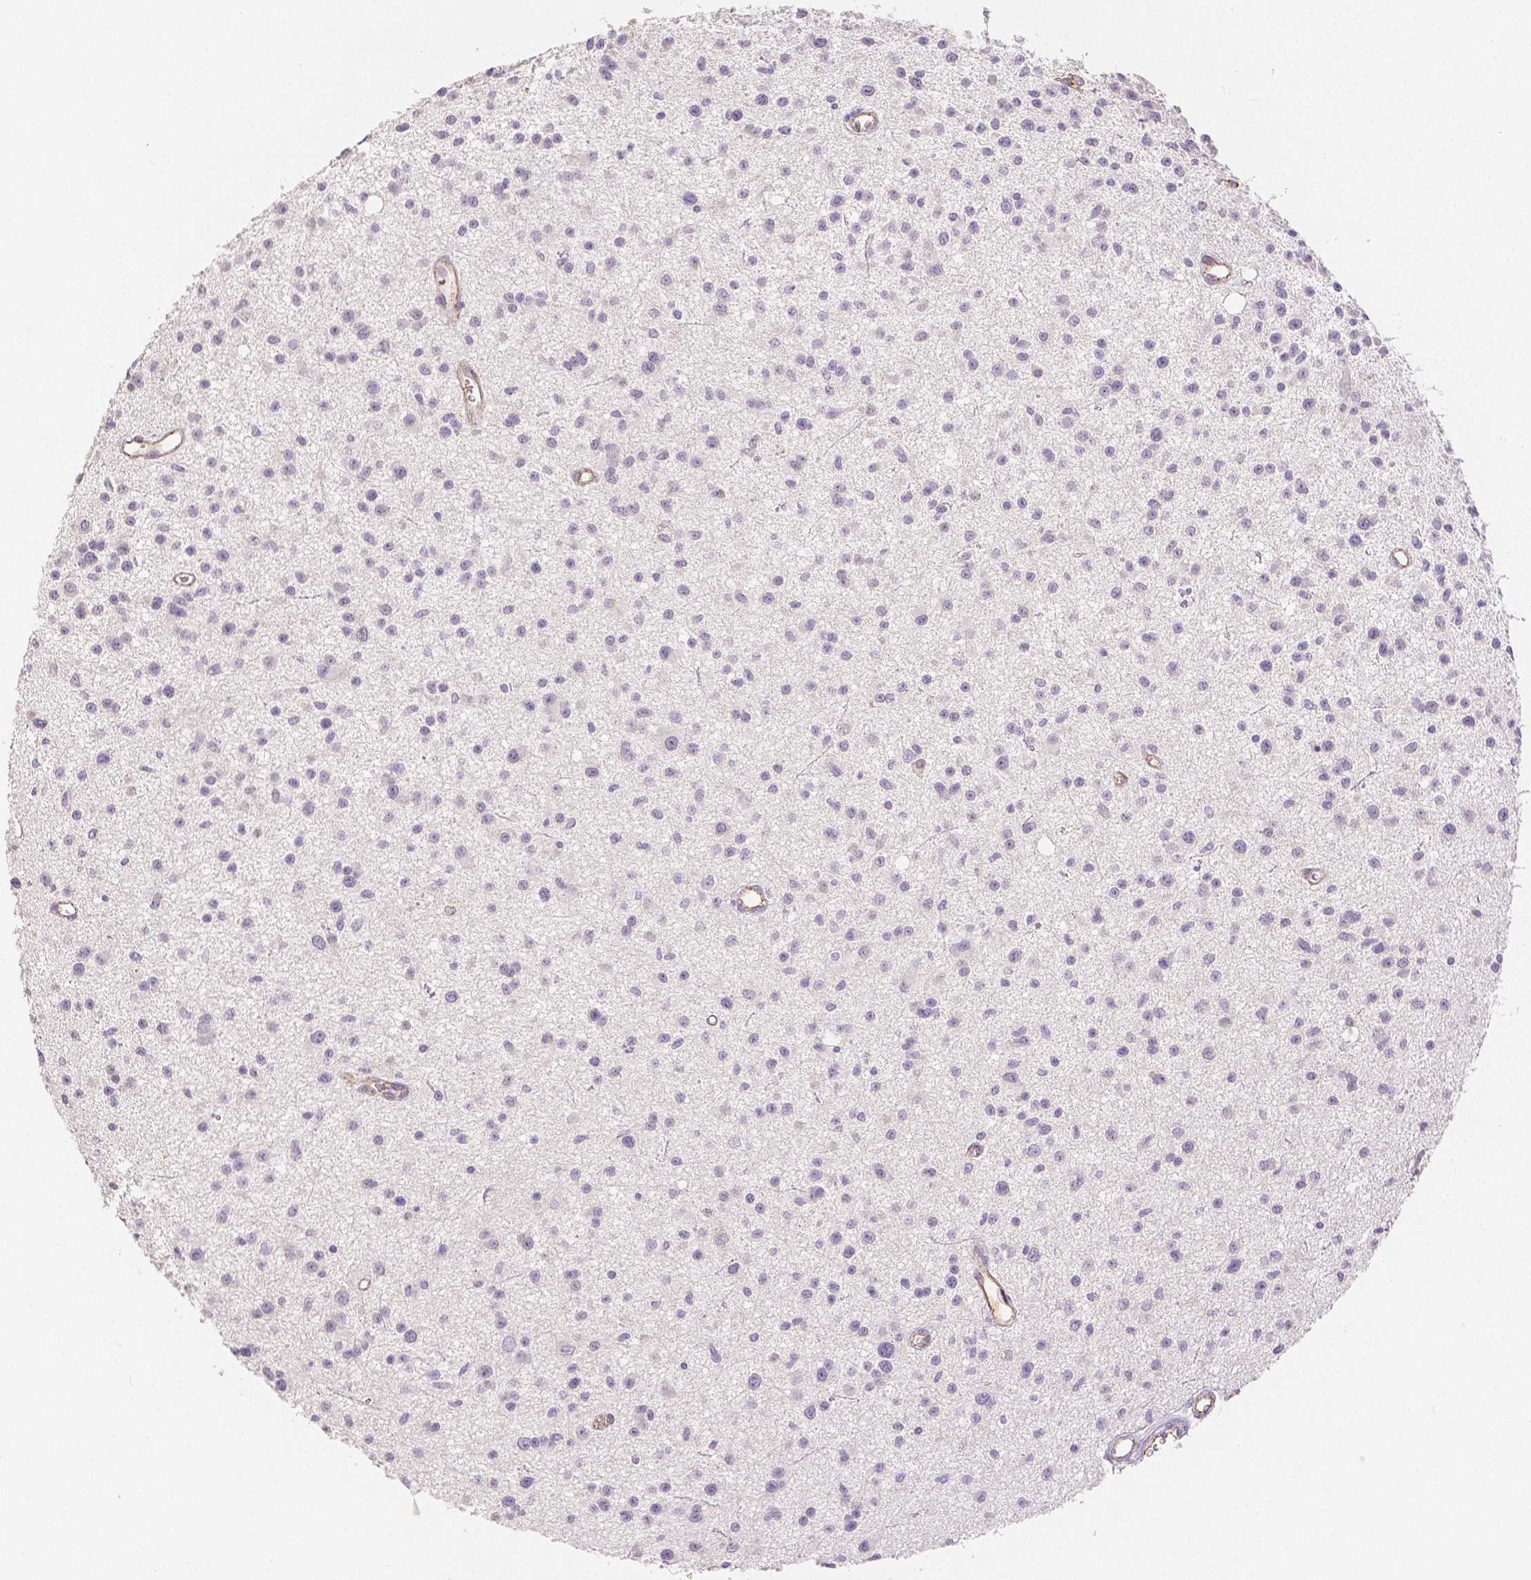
{"staining": {"intensity": "negative", "quantity": "none", "location": "none"}, "tissue": "glioma", "cell_type": "Tumor cells", "image_type": "cancer", "snomed": [{"axis": "morphology", "description": "Glioma, malignant, Low grade"}, {"axis": "topography", "description": "Brain"}], "caption": "A photomicrograph of human glioma is negative for staining in tumor cells.", "gene": "OCLN", "patient": {"sex": "male", "age": 43}}